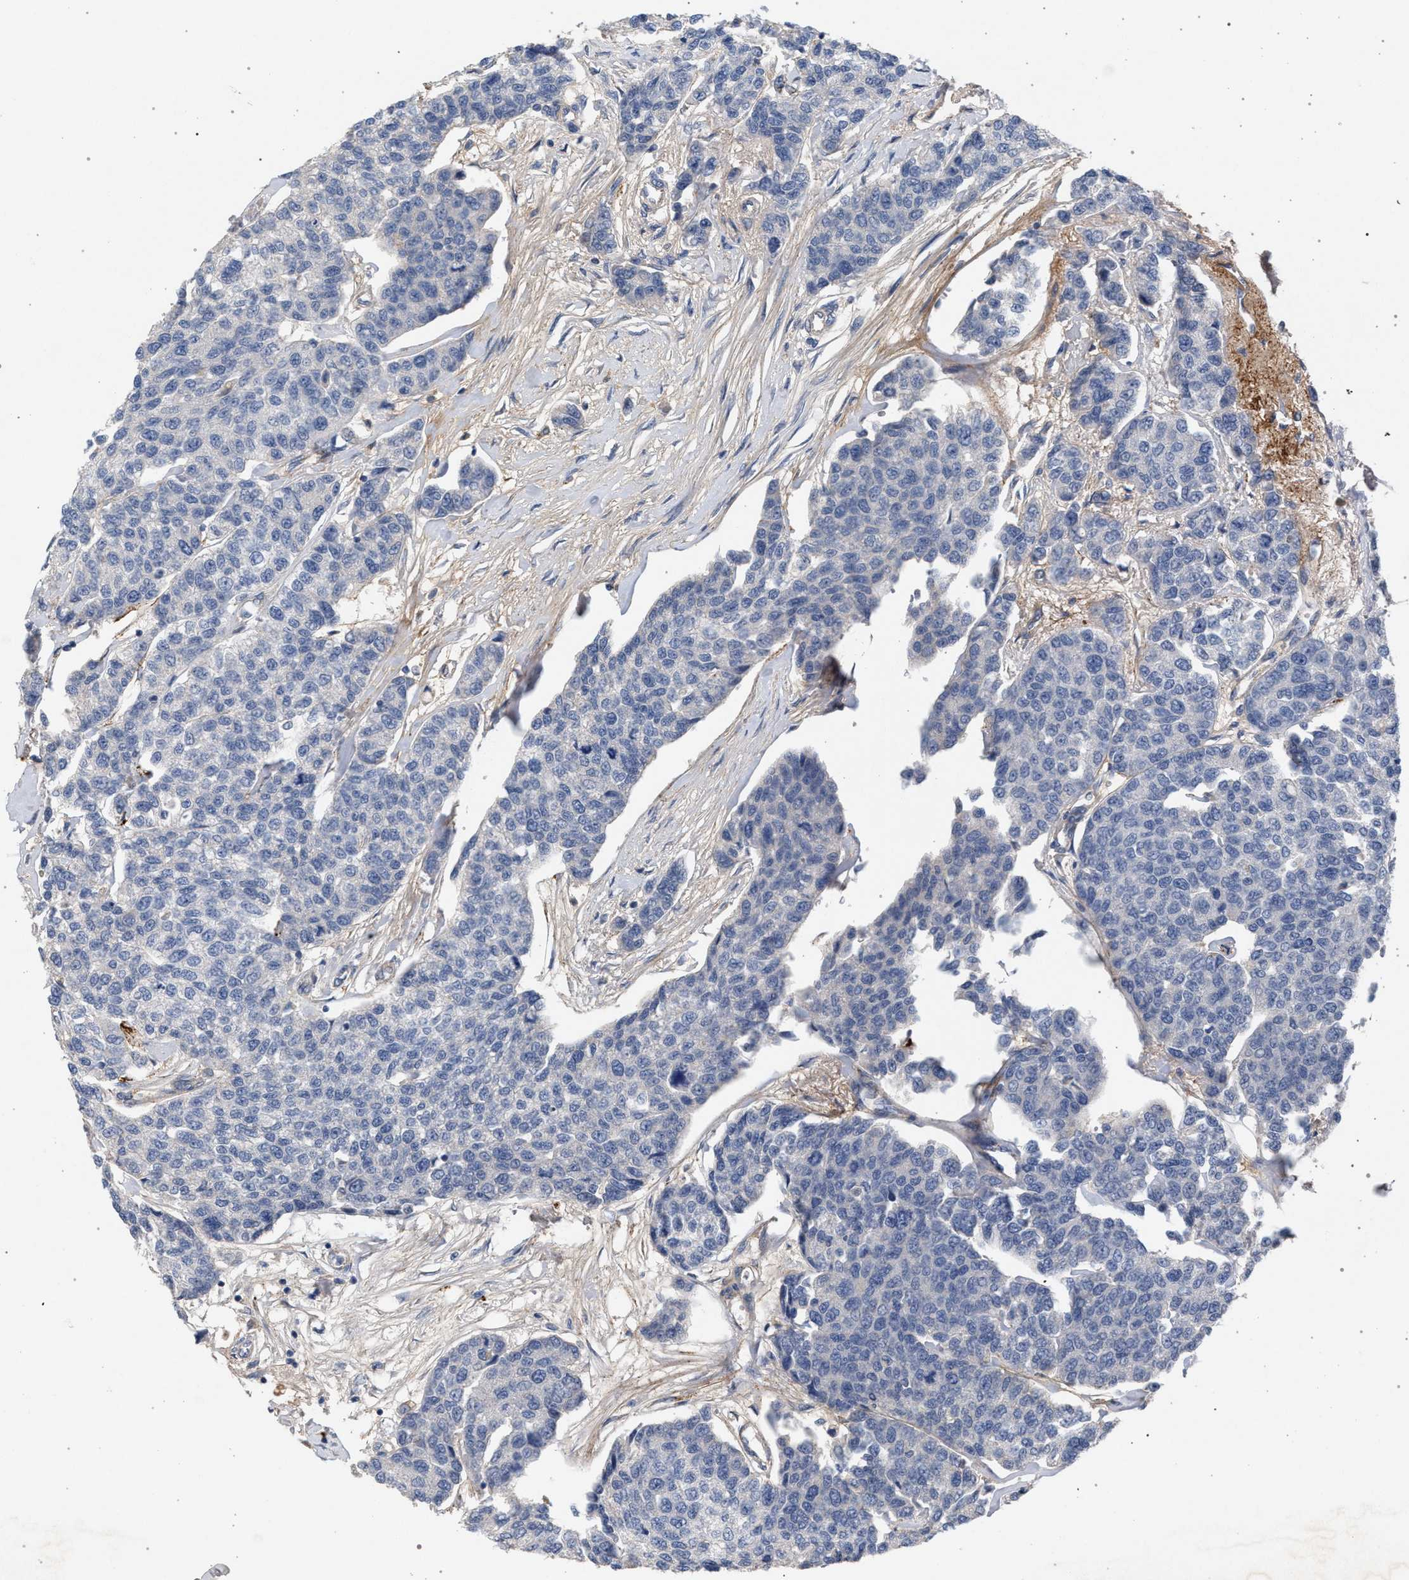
{"staining": {"intensity": "negative", "quantity": "none", "location": "none"}, "tissue": "breast cancer", "cell_type": "Tumor cells", "image_type": "cancer", "snomed": [{"axis": "morphology", "description": "Duct carcinoma"}, {"axis": "topography", "description": "Breast"}], "caption": "The immunohistochemistry image has no significant positivity in tumor cells of breast infiltrating ductal carcinoma tissue.", "gene": "MAMDC2", "patient": {"sex": "female", "age": 51}}